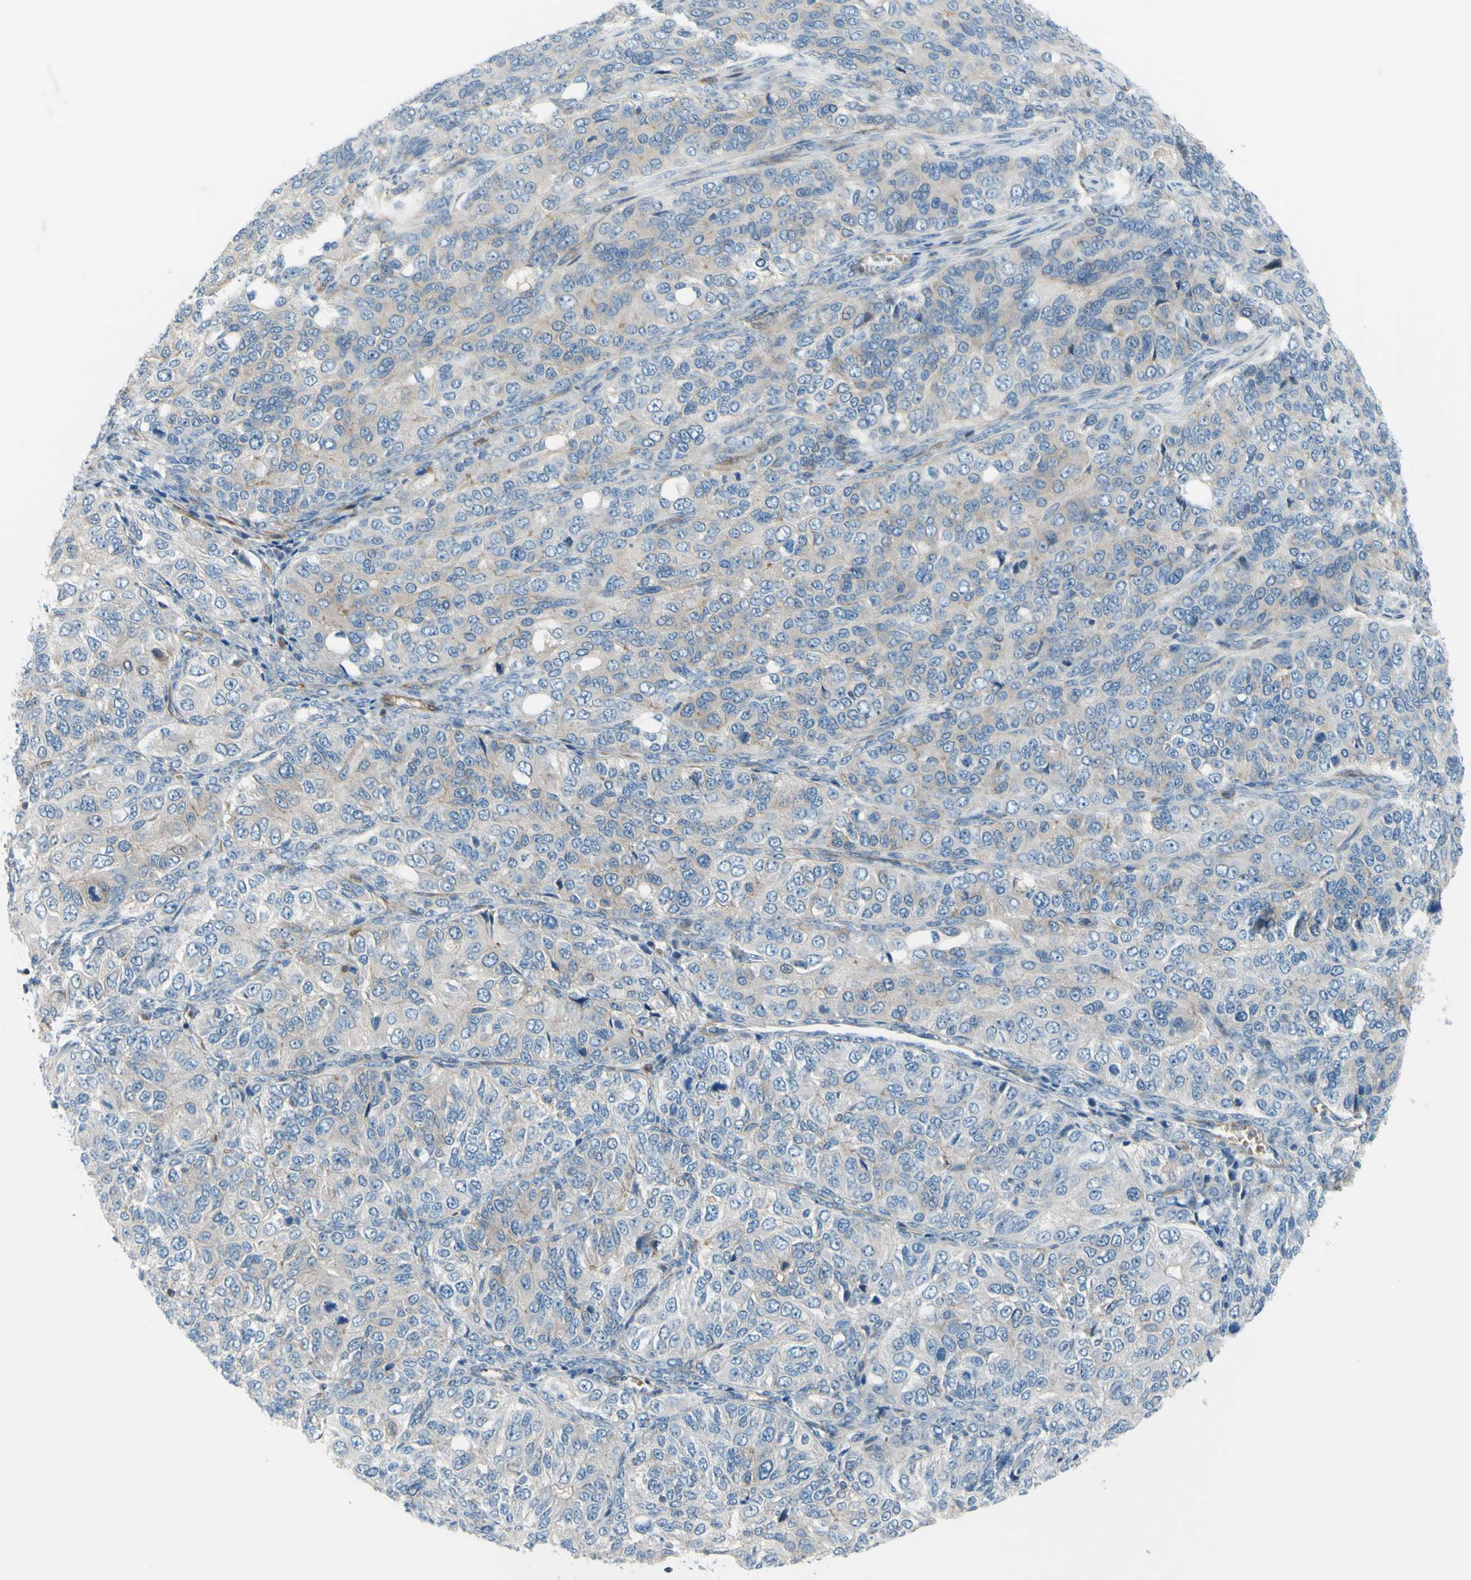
{"staining": {"intensity": "weak", "quantity": "25%-75%", "location": "cytoplasmic/membranous"}, "tissue": "ovarian cancer", "cell_type": "Tumor cells", "image_type": "cancer", "snomed": [{"axis": "morphology", "description": "Carcinoma, endometroid"}, {"axis": "topography", "description": "Ovary"}], "caption": "IHC image of neoplastic tissue: endometroid carcinoma (ovarian) stained using immunohistochemistry (IHC) demonstrates low levels of weak protein expression localized specifically in the cytoplasmic/membranous of tumor cells, appearing as a cytoplasmic/membranous brown color.", "gene": "PAK2", "patient": {"sex": "female", "age": 51}}